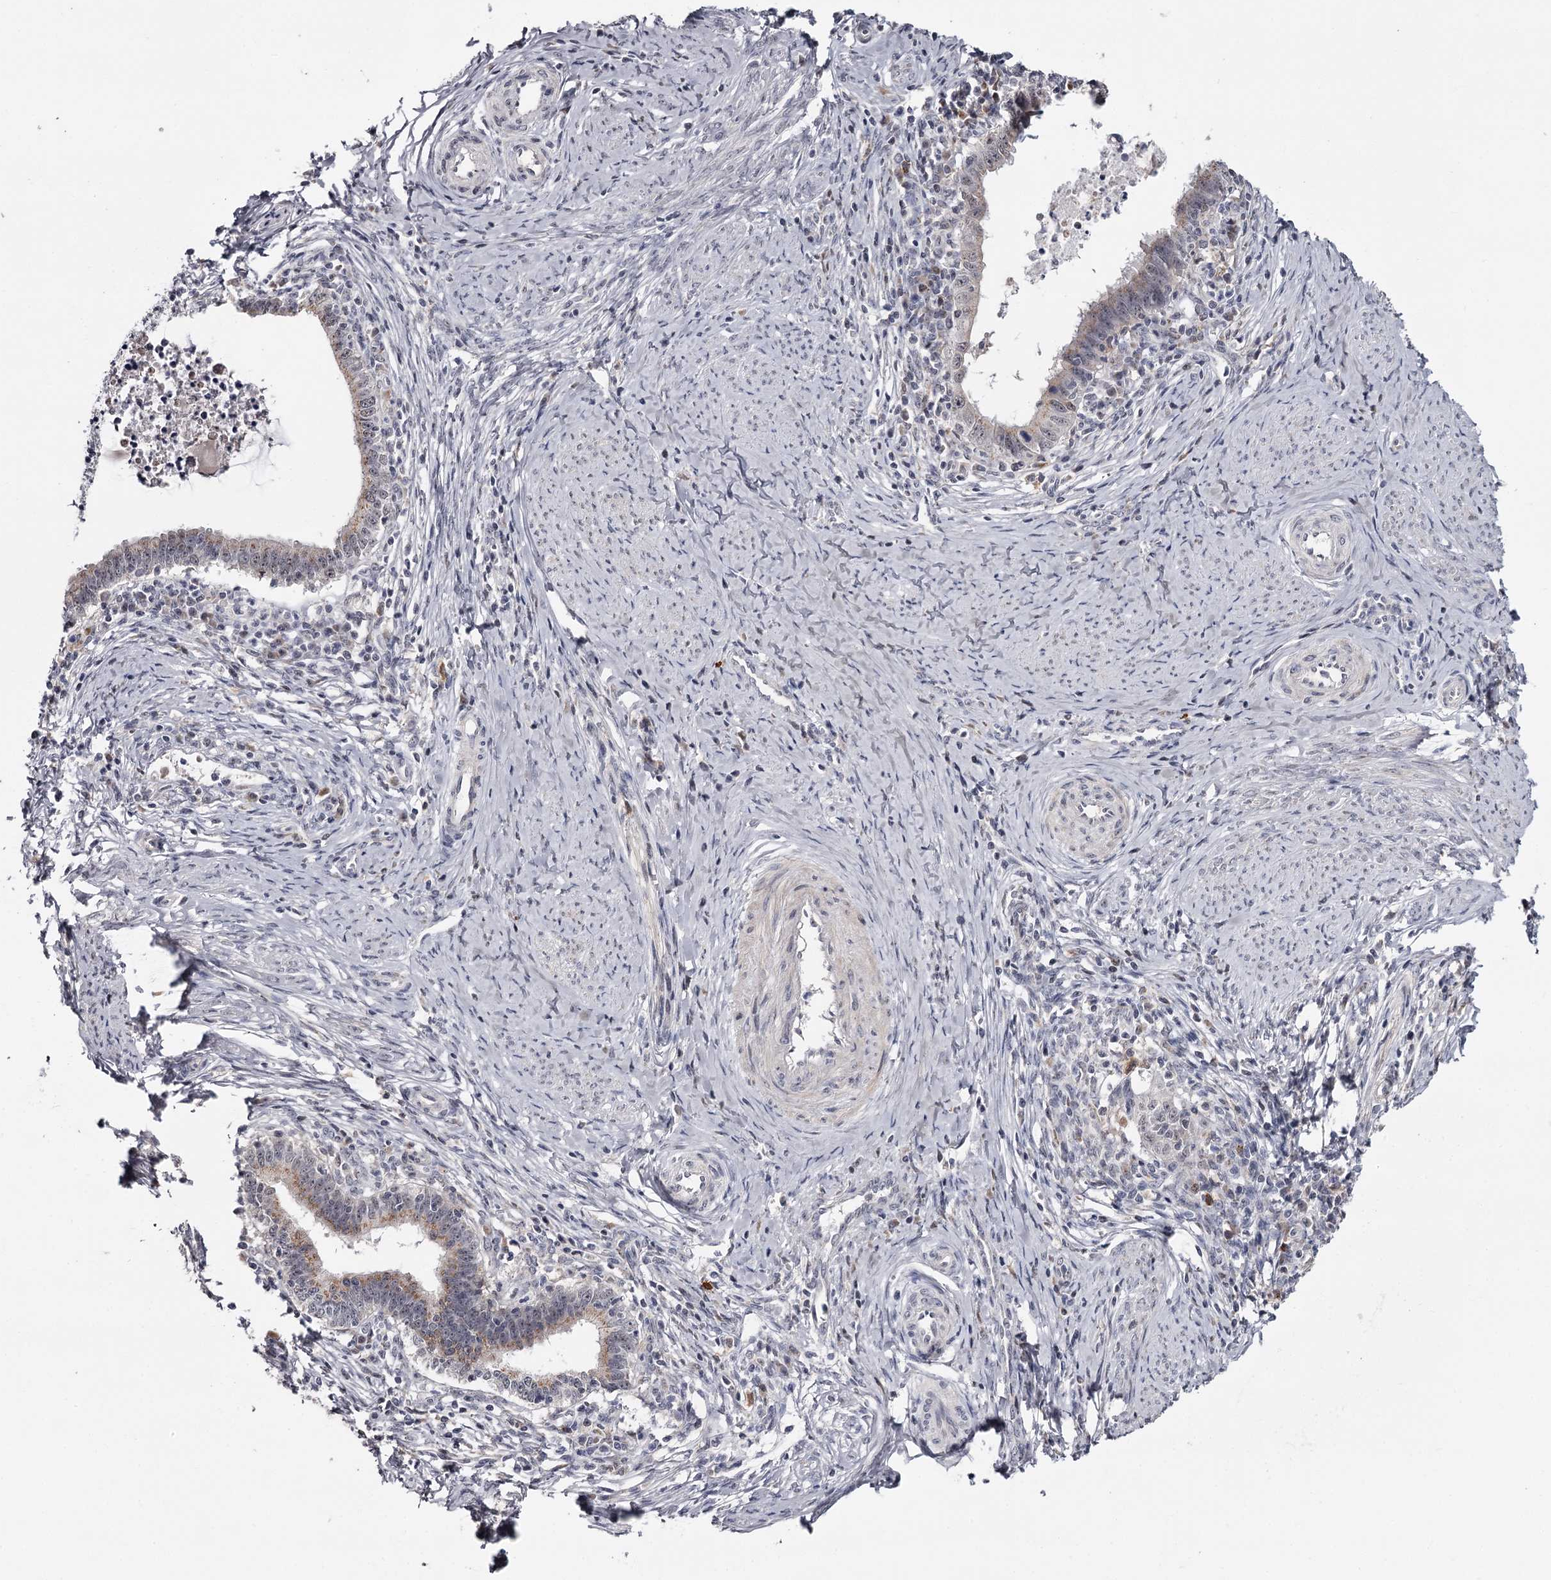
{"staining": {"intensity": "weak", "quantity": ">75%", "location": "cytoplasmic/membranous,nuclear"}, "tissue": "cervical cancer", "cell_type": "Tumor cells", "image_type": "cancer", "snomed": [{"axis": "morphology", "description": "Adenocarcinoma, NOS"}, {"axis": "topography", "description": "Cervix"}], "caption": "Cervical adenocarcinoma stained for a protein (brown) demonstrates weak cytoplasmic/membranous and nuclear positive staining in approximately >75% of tumor cells.", "gene": "GTSF1", "patient": {"sex": "female", "age": 36}}